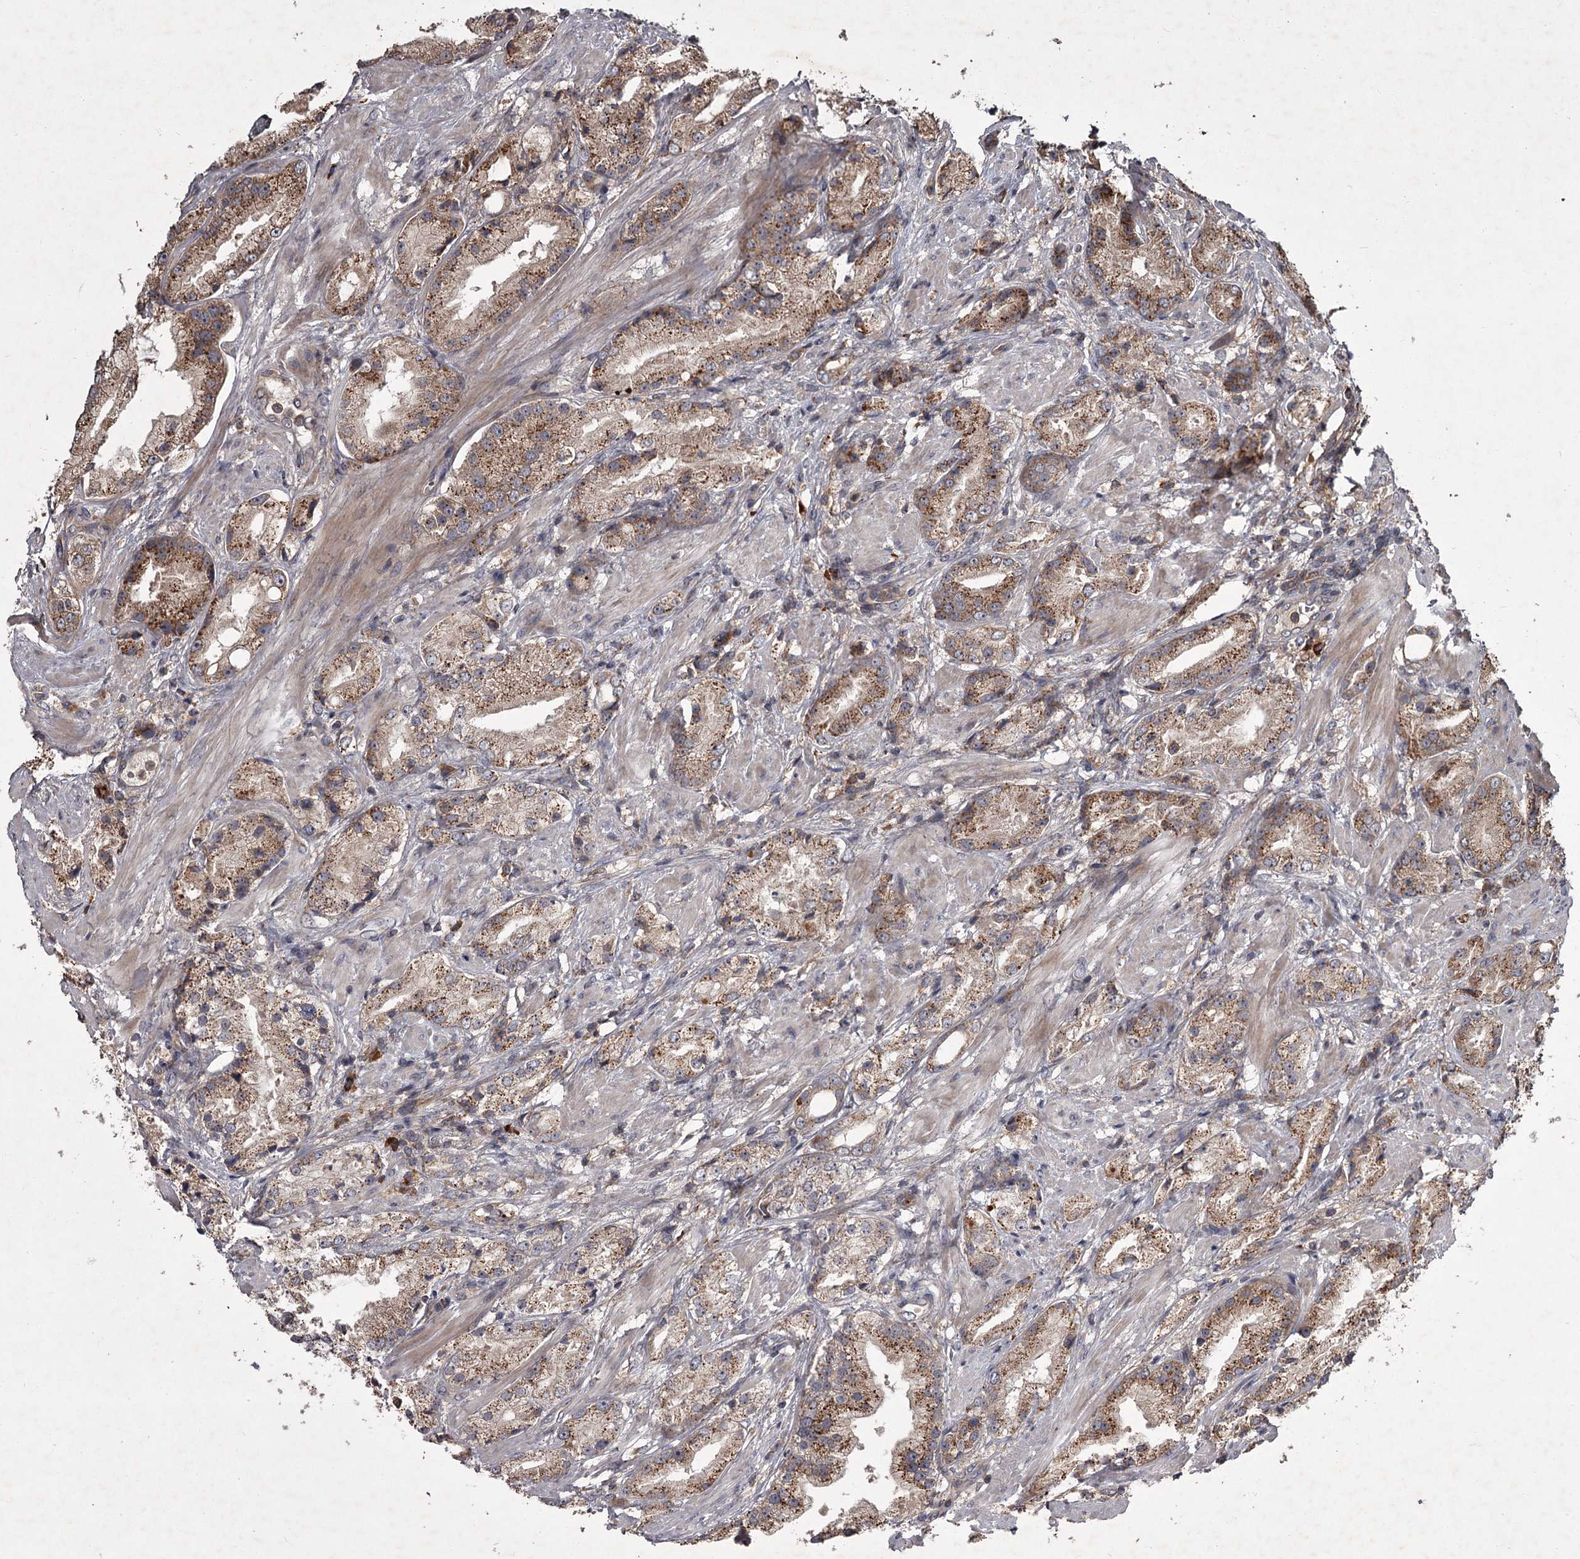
{"staining": {"intensity": "moderate", "quantity": ">75%", "location": "cytoplasmic/membranous"}, "tissue": "prostate cancer", "cell_type": "Tumor cells", "image_type": "cancer", "snomed": [{"axis": "morphology", "description": "Adenocarcinoma, Low grade"}, {"axis": "topography", "description": "Prostate"}], "caption": "This micrograph shows IHC staining of prostate cancer (adenocarcinoma (low-grade)), with medium moderate cytoplasmic/membranous staining in approximately >75% of tumor cells.", "gene": "UNC93B1", "patient": {"sex": "male", "age": 67}}